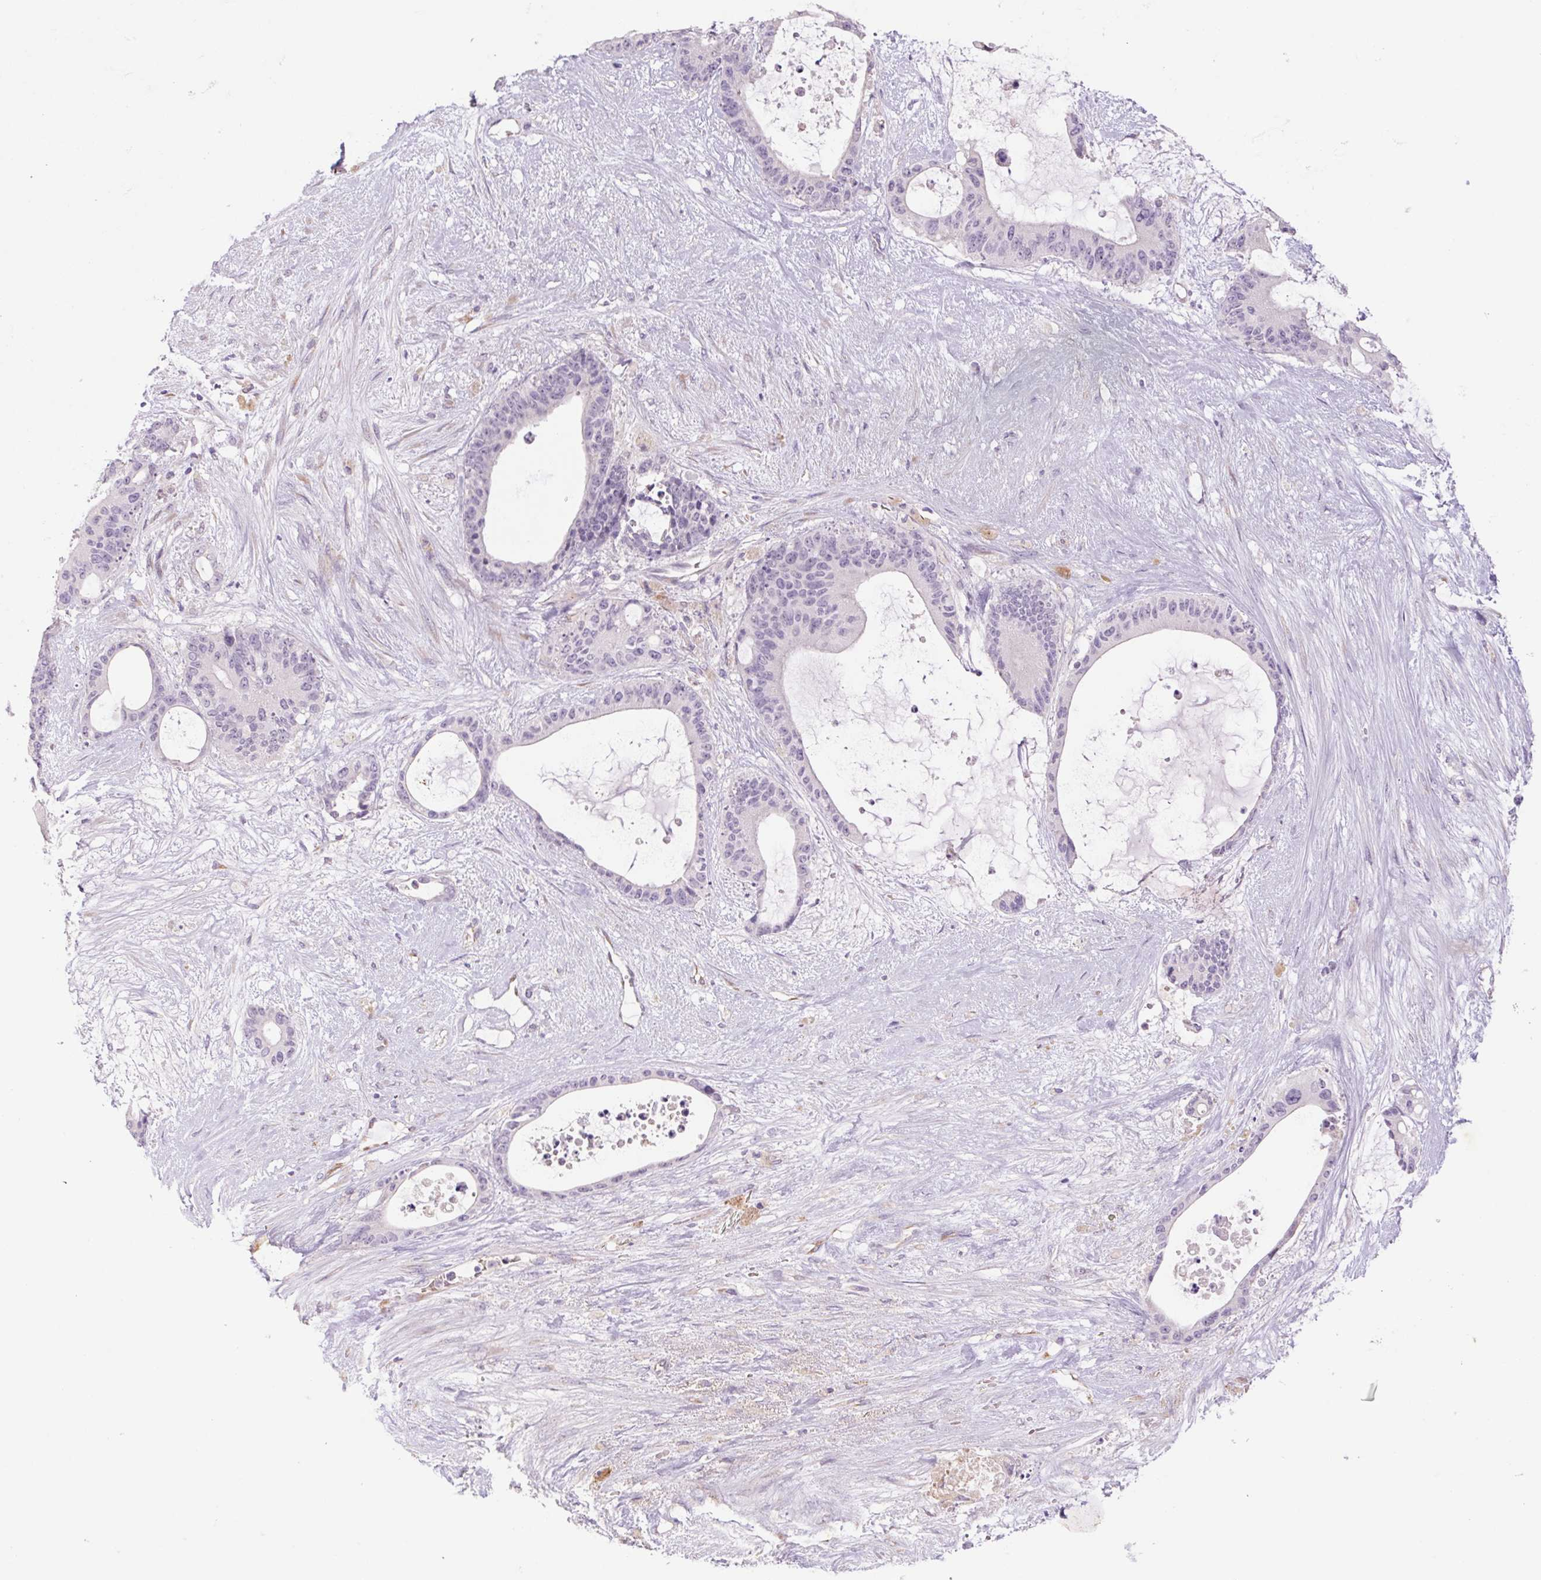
{"staining": {"intensity": "negative", "quantity": "none", "location": "none"}, "tissue": "liver cancer", "cell_type": "Tumor cells", "image_type": "cancer", "snomed": [{"axis": "morphology", "description": "Normal tissue, NOS"}, {"axis": "morphology", "description": "Cholangiocarcinoma"}, {"axis": "topography", "description": "Liver"}, {"axis": "topography", "description": "Peripheral nerve tissue"}], "caption": "Tumor cells show no significant expression in cholangiocarcinoma (liver).", "gene": "IGFL3", "patient": {"sex": "female", "age": 73}}